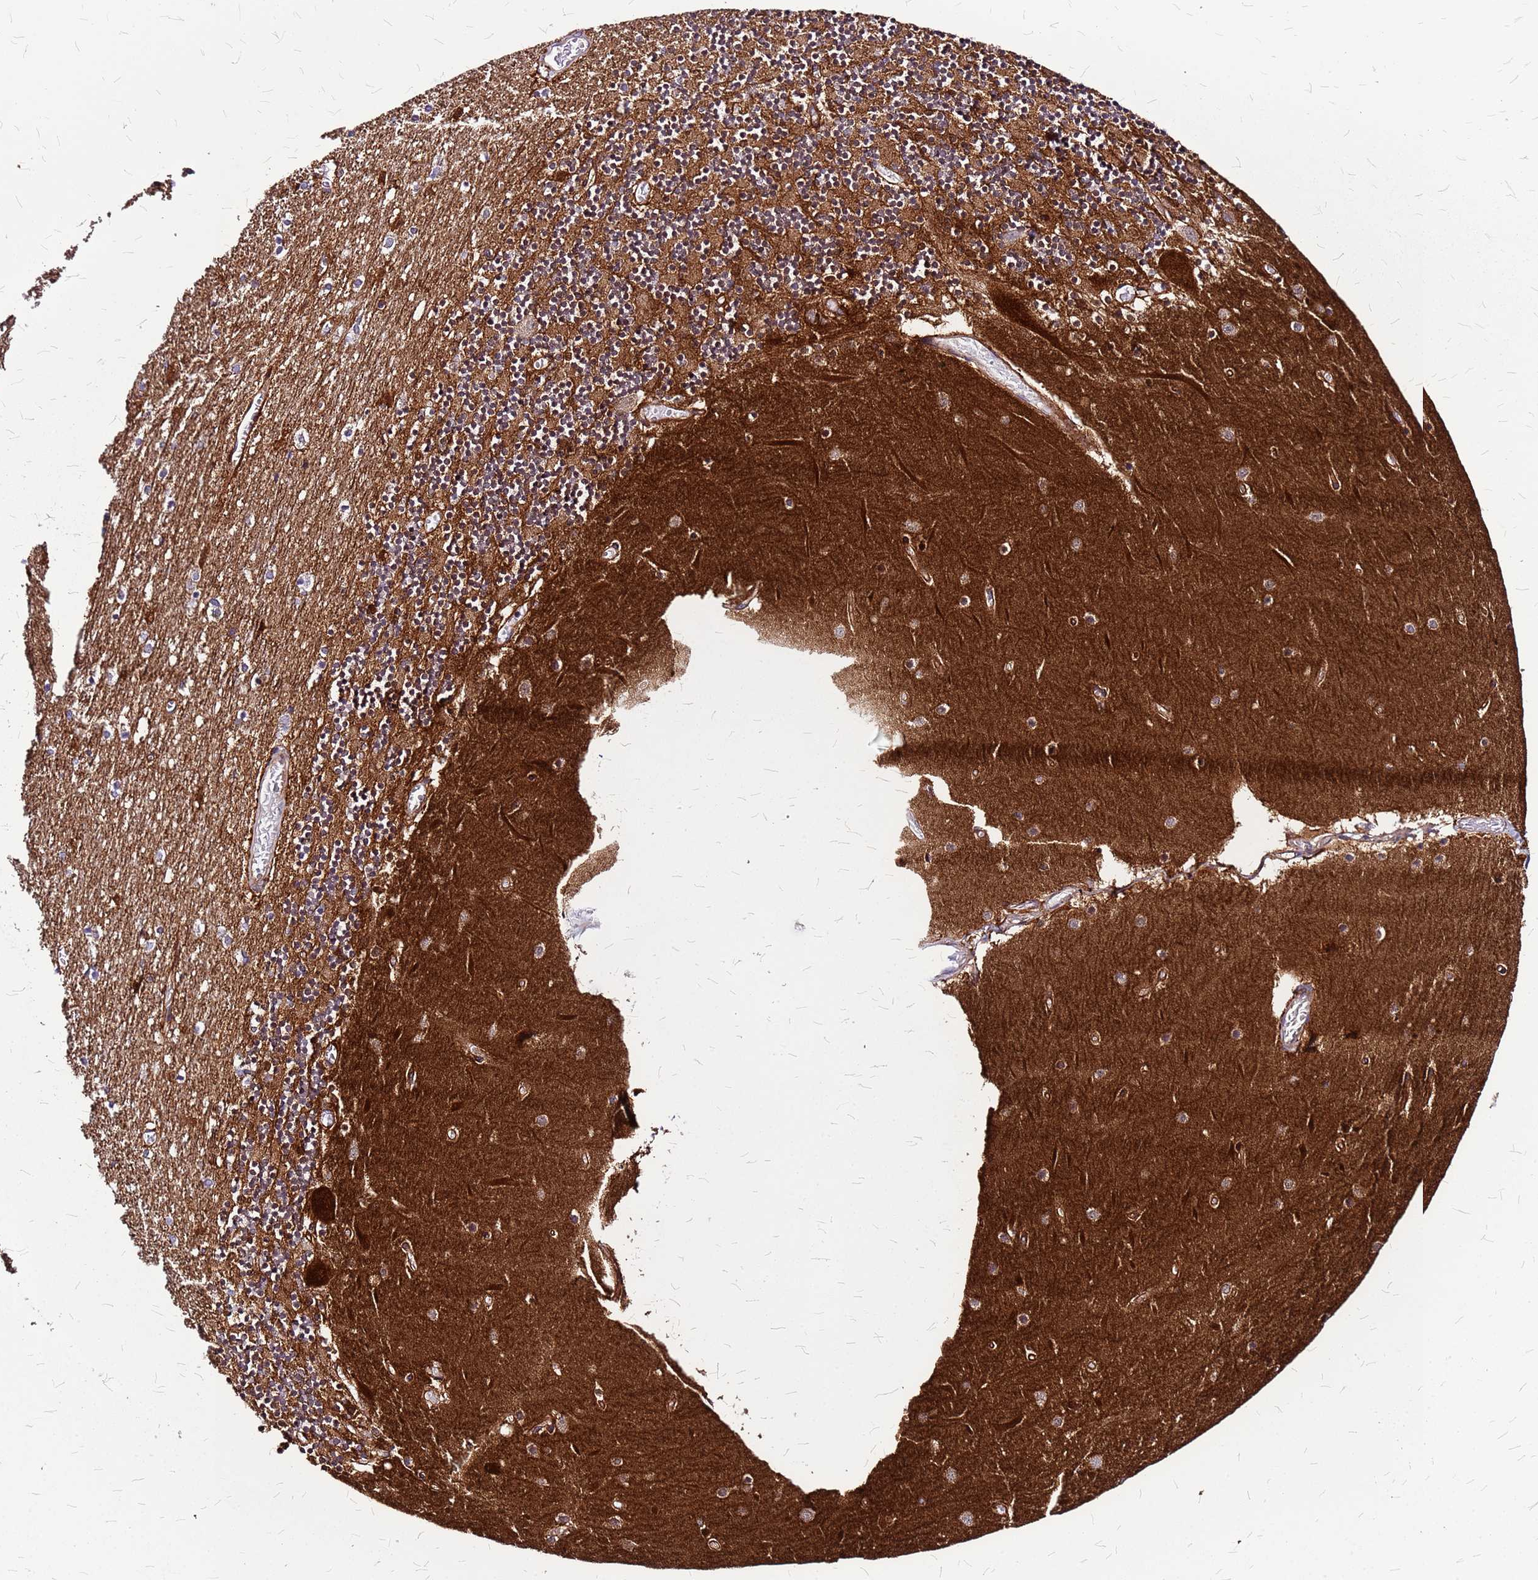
{"staining": {"intensity": "strong", "quantity": "25%-75%", "location": "cytoplasmic/membranous"}, "tissue": "cerebellum", "cell_type": "Cells in granular layer", "image_type": "normal", "snomed": [{"axis": "morphology", "description": "Normal tissue, NOS"}, {"axis": "topography", "description": "Cerebellum"}], "caption": "Brown immunohistochemical staining in benign cerebellum exhibits strong cytoplasmic/membranous expression in approximately 25%-75% of cells in granular layer. The staining was performed using DAB (3,3'-diaminobenzidine), with brown indicating positive protein expression. Nuclei are stained blue with hematoxylin.", "gene": "TOPAZ1", "patient": {"sex": "female", "age": 28}}